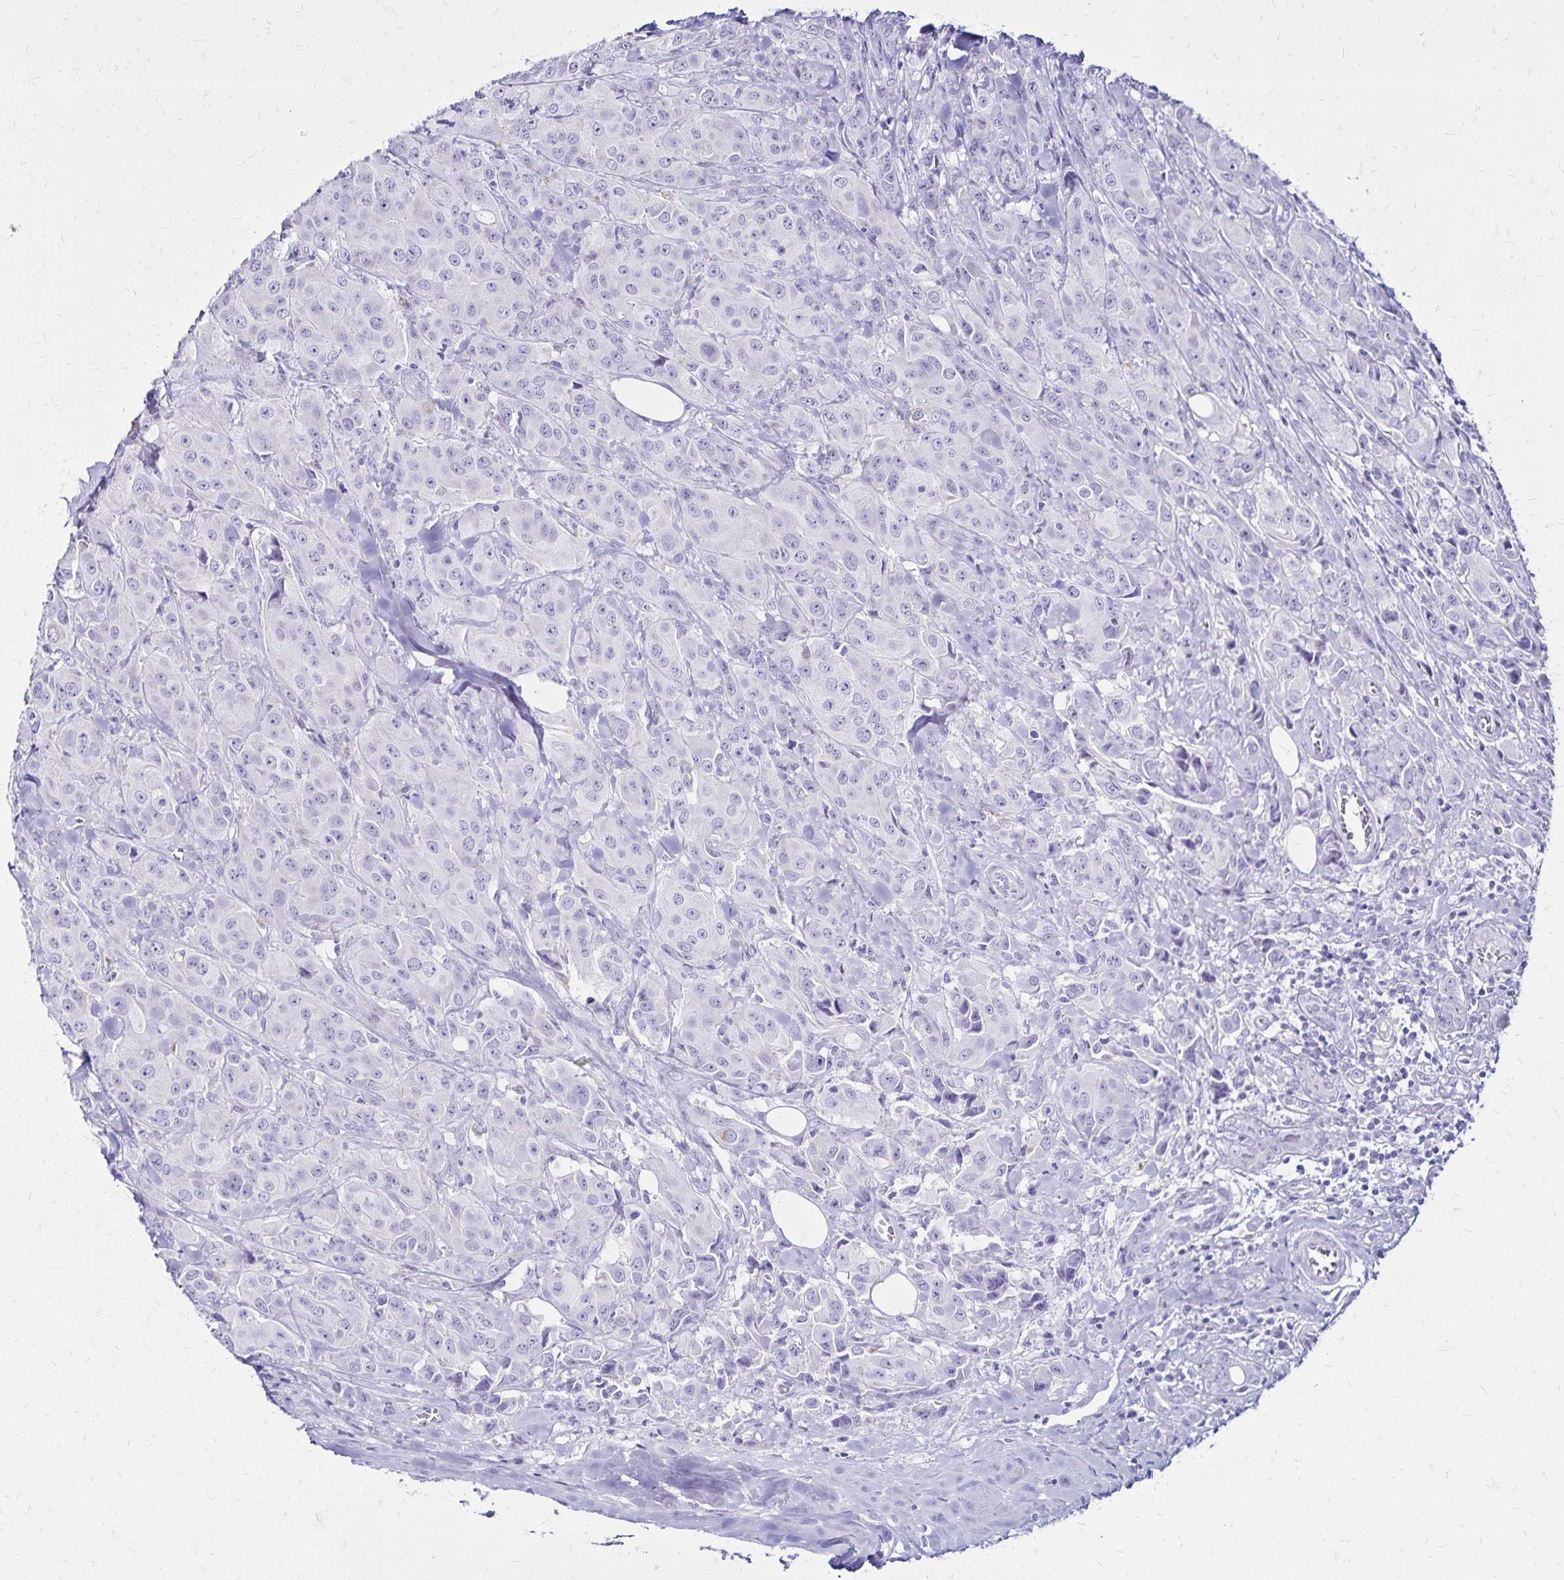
{"staining": {"intensity": "negative", "quantity": "none", "location": "none"}, "tissue": "breast cancer", "cell_type": "Tumor cells", "image_type": "cancer", "snomed": [{"axis": "morphology", "description": "Normal tissue, NOS"}, {"axis": "morphology", "description": "Duct carcinoma"}, {"axis": "topography", "description": "Breast"}], "caption": "Tumor cells show no significant expression in breast cancer. (DAB (3,3'-diaminobenzidine) immunohistochemistry (IHC) with hematoxylin counter stain).", "gene": "LIN28B", "patient": {"sex": "female", "age": 43}}